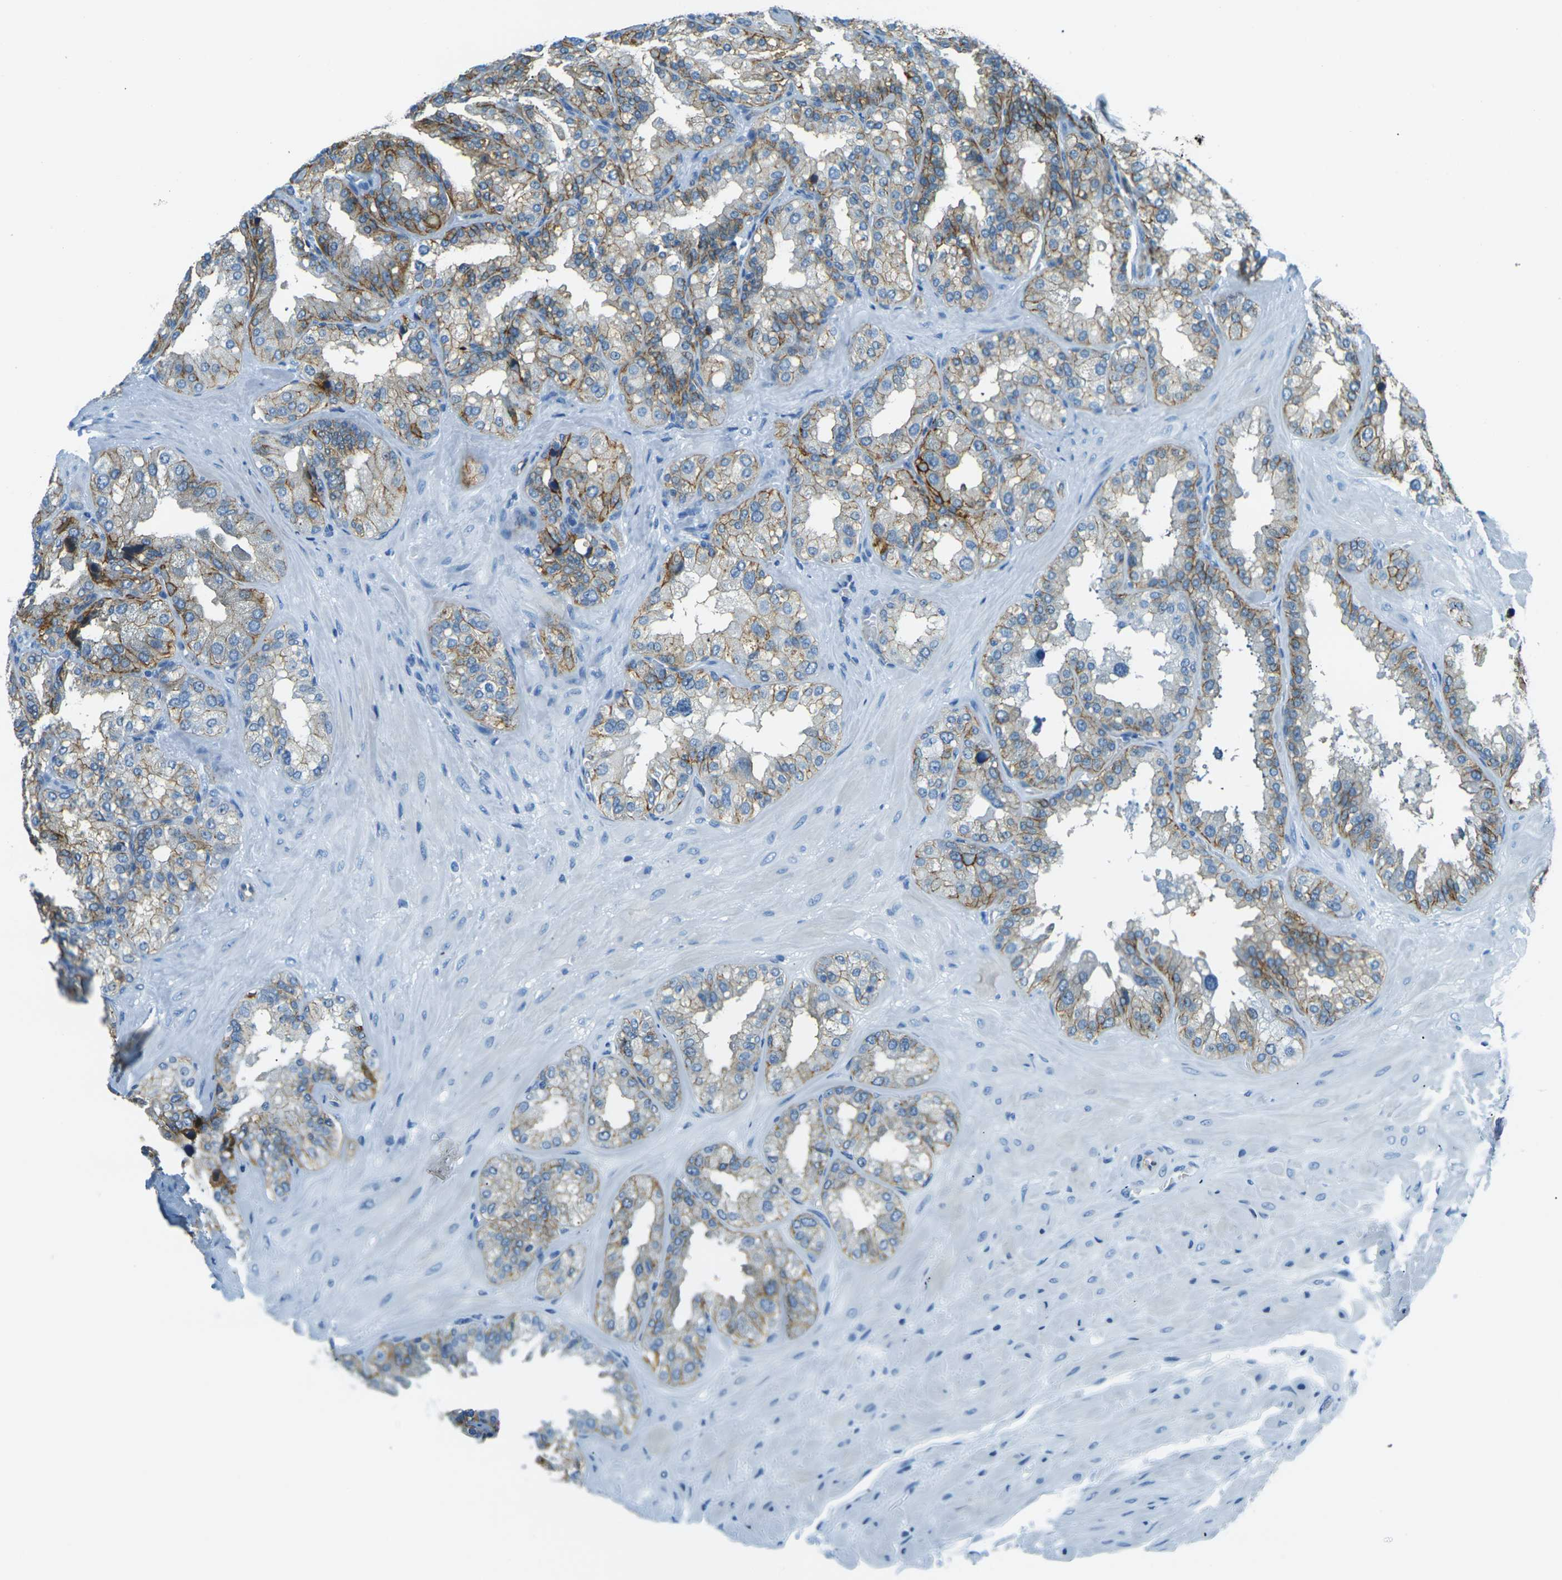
{"staining": {"intensity": "moderate", "quantity": "25%-75%", "location": "cytoplasmic/membranous"}, "tissue": "seminal vesicle", "cell_type": "Glandular cells", "image_type": "normal", "snomed": [{"axis": "morphology", "description": "Normal tissue, NOS"}, {"axis": "topography", "description": "Prostate"}, {"axis": "topography", "description": "Seminal veicle"}], "caption": "The immunohistochemical stain highlights moderate cytoplasmic/membranous expression in glandular cells of unremarkable seminal vesicle. (Stains: DAB (3,3'-diaminobenzidine) in brown, nuclei in blue, Microscopy: brightfield microscopy at high magnification).", "gene": "OCLN", "patient": {"sex": "male", "age": 51}}